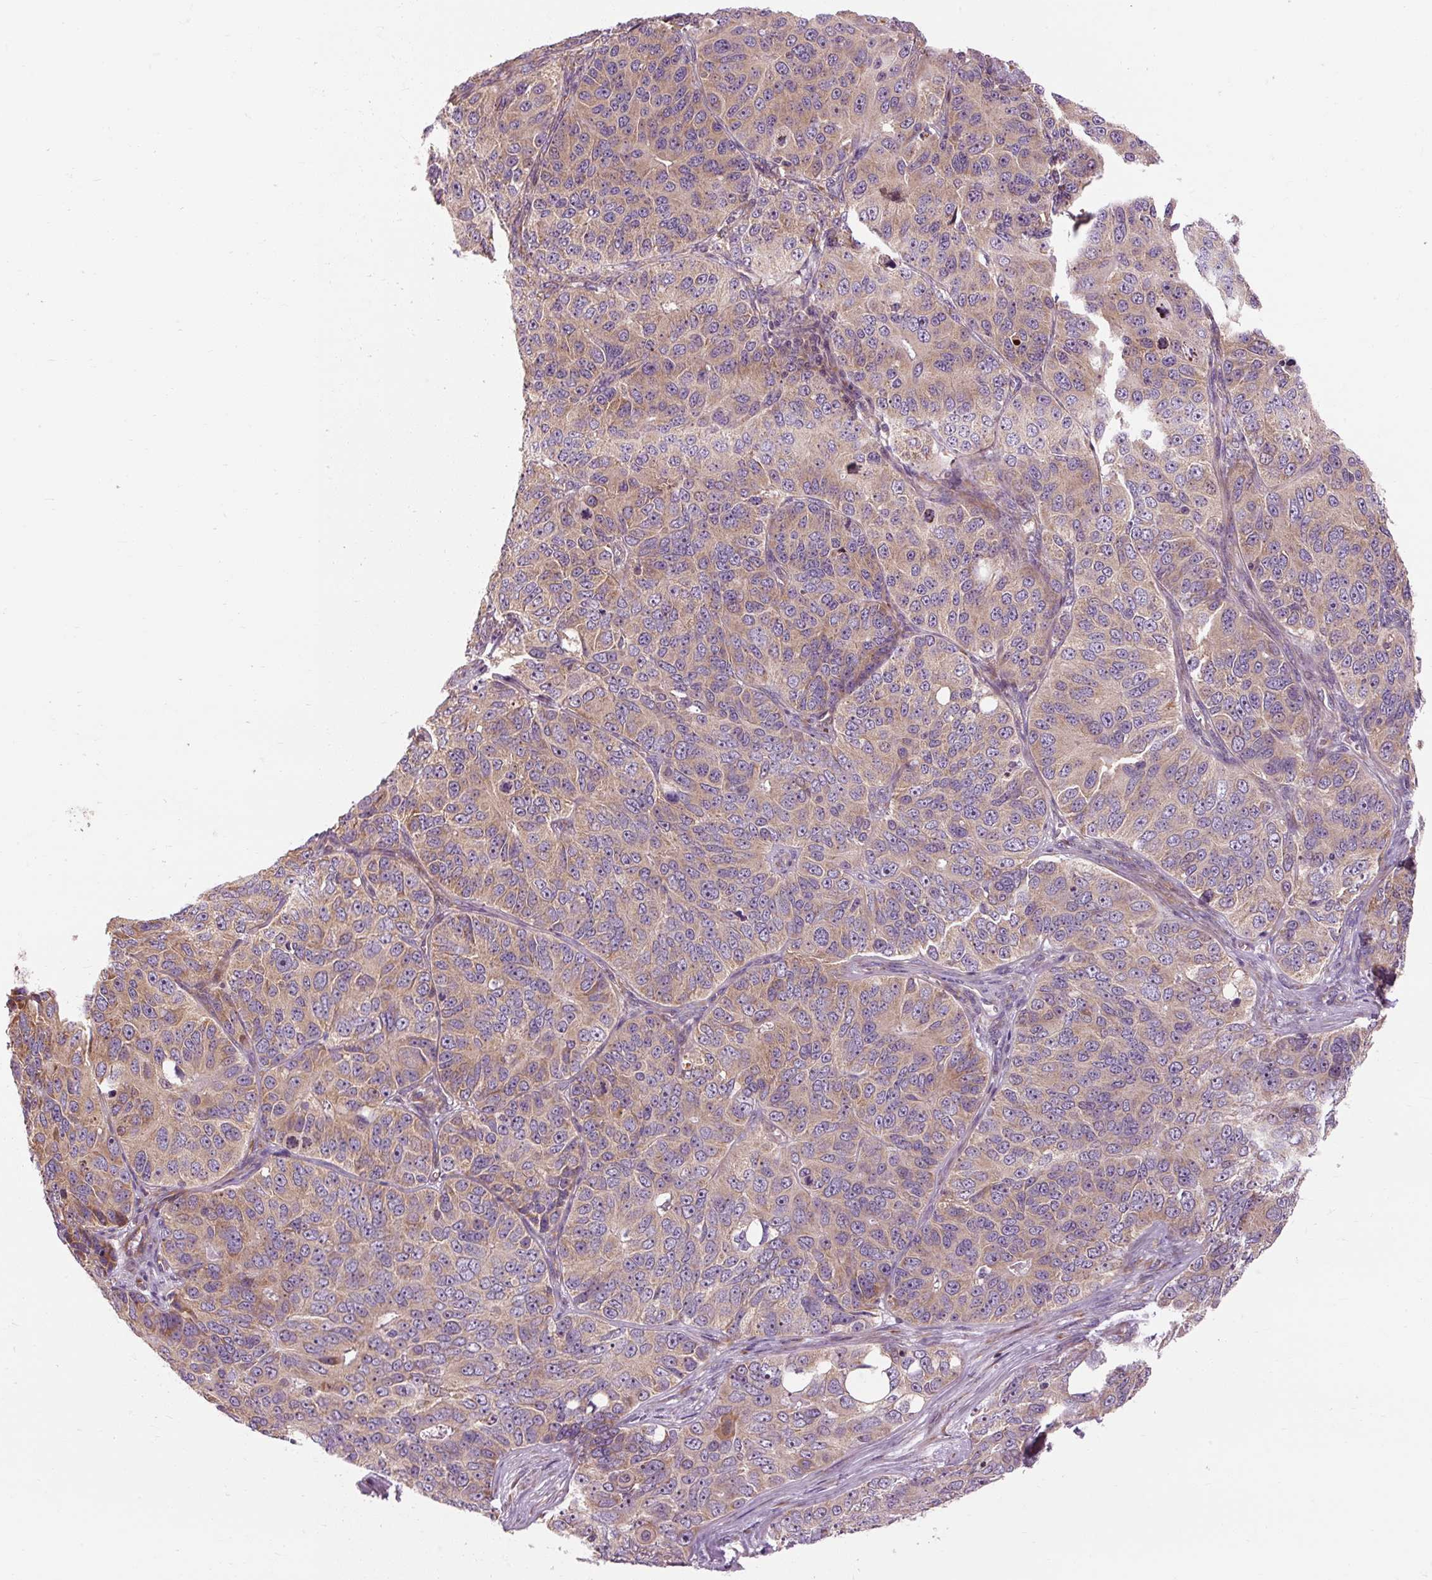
{"staining": {"intensity": "weak", "quantity": "25%-75%", "location": "cytoplasmic/membranous"}, "tissue": "ovarian cancer", "cell_type": "Tumor cells", "image_type": "cancer", "snomed": [{"axis": "morphology", "description": "Carcinoma, endometroid"}, {"axis": "topography", "description": "Ovary"}], "caption": "Brown immunohistochemical staining in human ovarian cancer demonstrates weak cytoplasmic/membranous staining in about 25%-75% of tumor cells. The protein of interest is shown in brown color, while the nuclei are stained blue.", "gene": "PRSS48", "patient": {"sex": "female", "age": 51}}